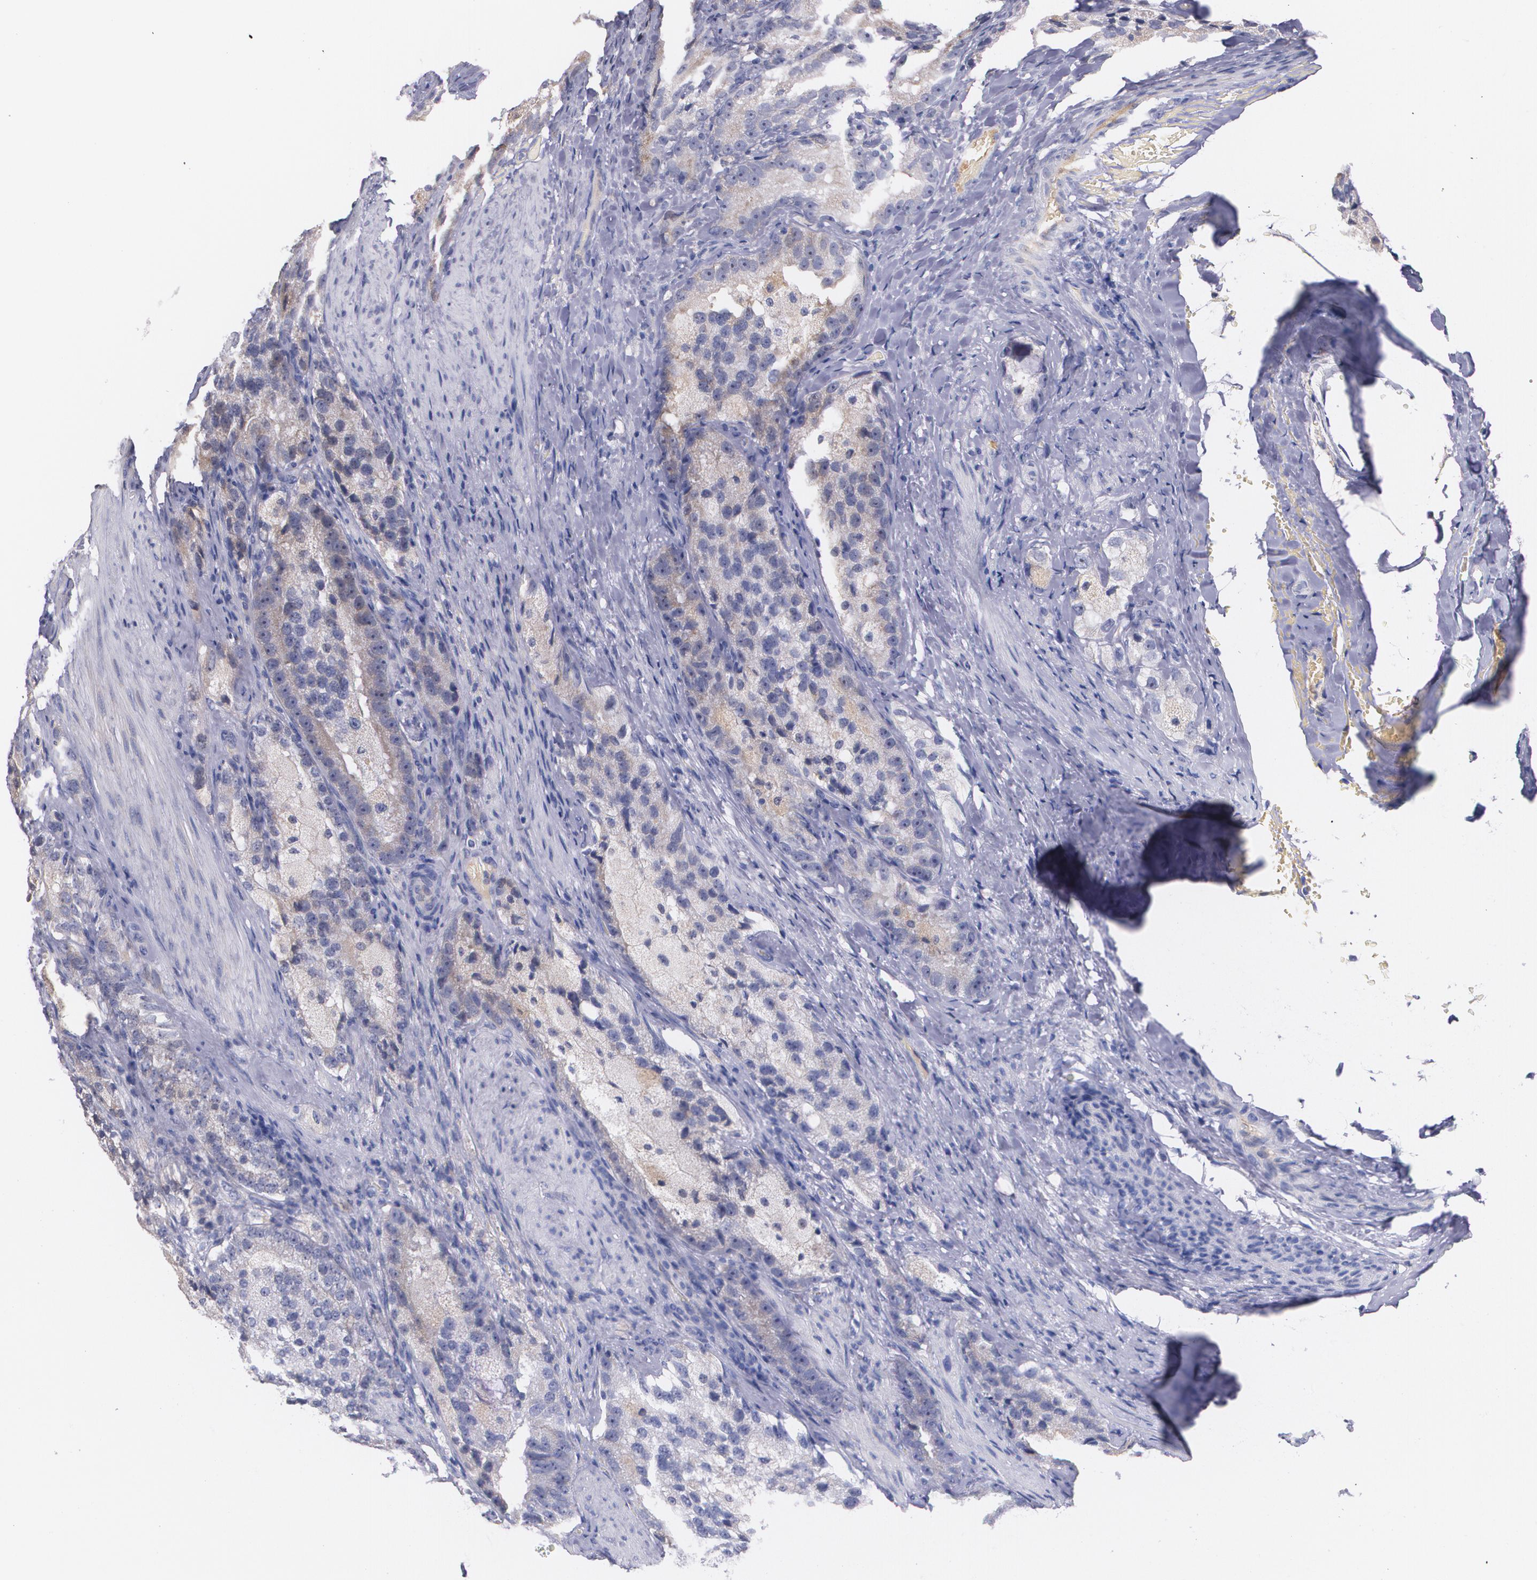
{"staining": {"intensity": "weak", "quantity": "<25%", "location": "cytoplasmic/membranous"}, "tissue": "prostate cancer", "cell_type": "Tumor cells", "image_type": "cancer", "snomed": [{"axis": "morphology", "description": "Adenocarcinoma, High grade"}, {"axis": "topography", "description": "Prostate"}], "caption": "High magnification brightfield microscopy of prostate cancer (high-grade adenocarcinoma) stained with DAB (3,3'-diaminobenzidine) (brown) and counterstained with hematoxylin (blue): tumor cells show no significant expression. The staining is performed using DAB (3,3'-diaminobenzidine) brown chromogen with nuclei counter-stained in using hematoxylin.", "gene": "AMBP", "patient": {"sex": "male", "age": 63}}